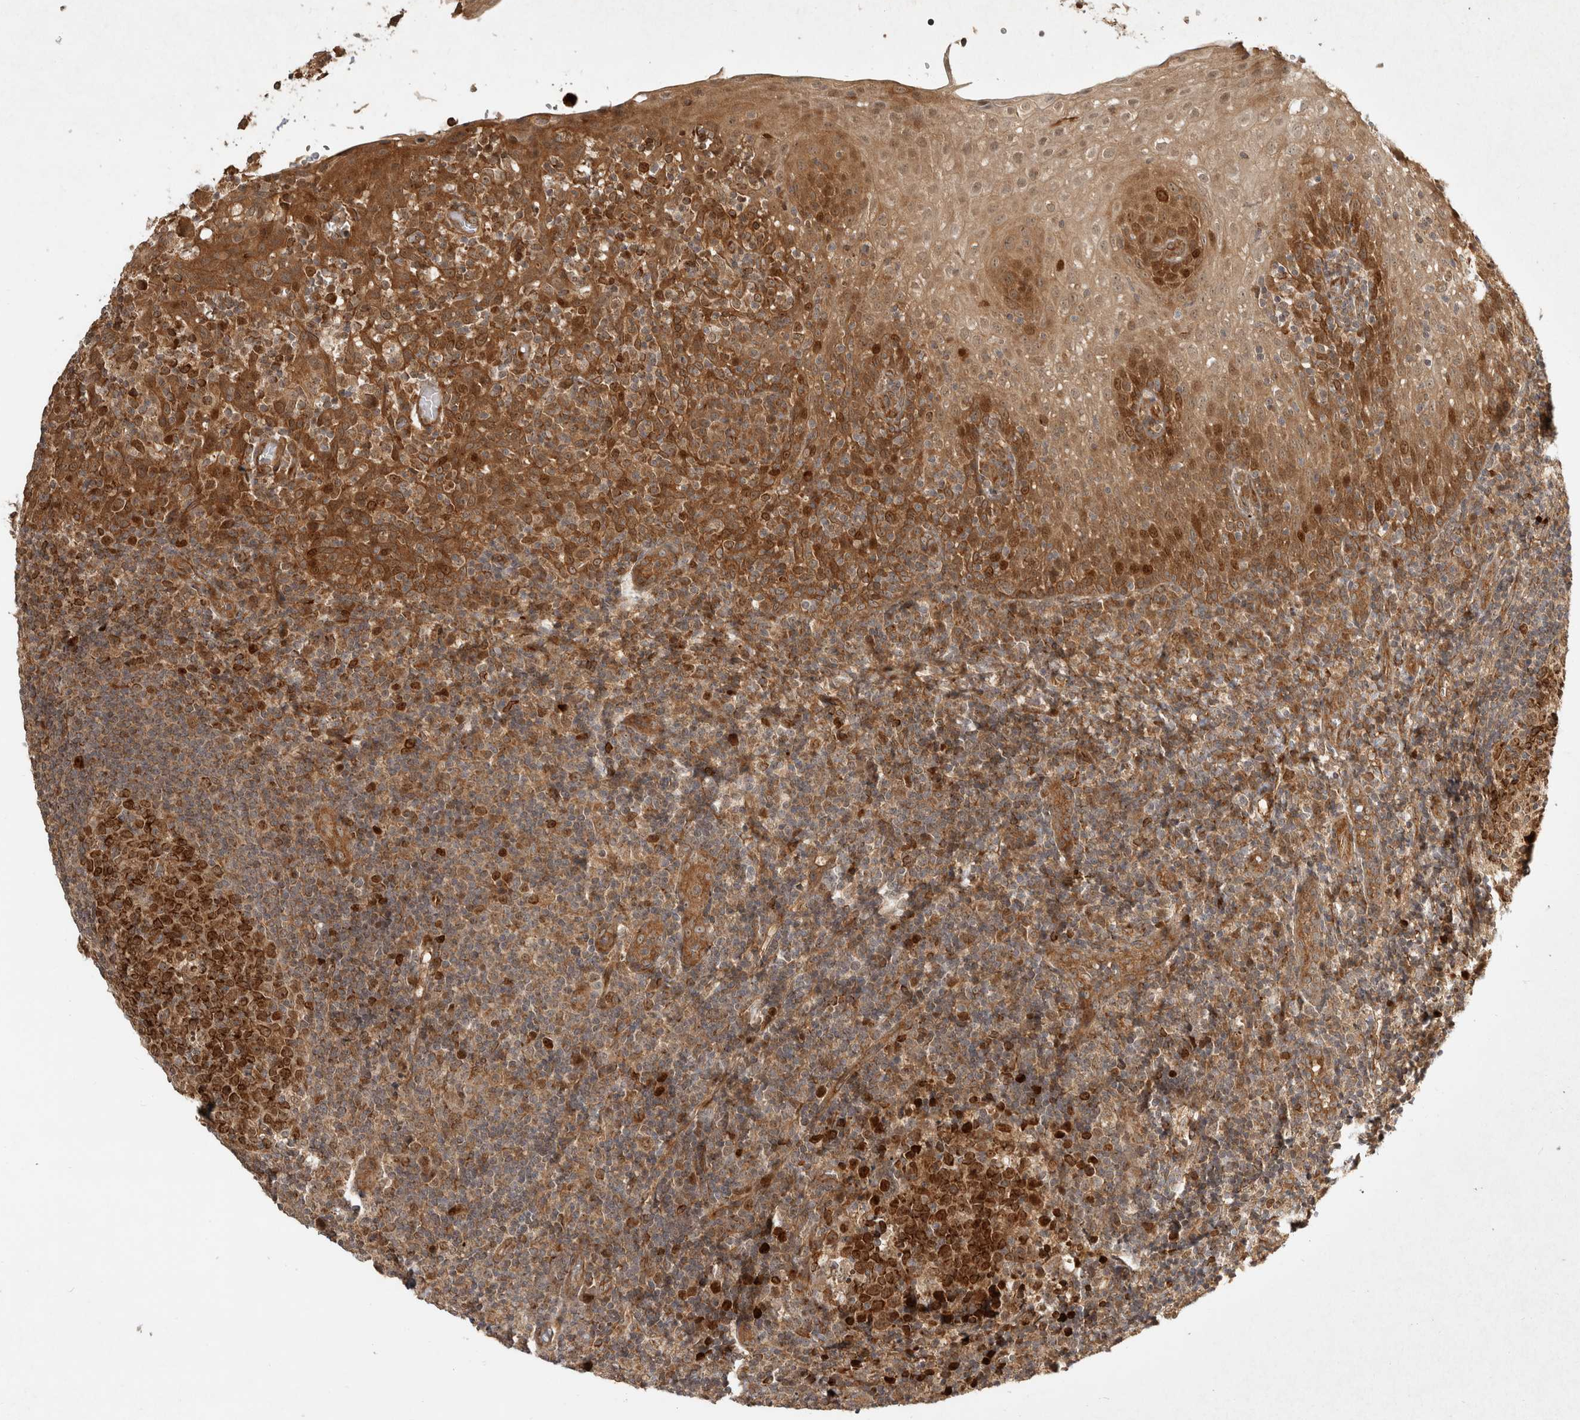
{"staining": {"intensity": "strong", "quantity": ">75%", "location": "cytoplasmic/membranous"}, "tissue": "tonsil", "cell_type": "Germinal center cells", "image_type": "normal", "snomed": [{"axis": "morphology", "description": "Normal tissue, NOS"}, {"axis": "topography", "description": "Tonsil"}], "caption": "Protein analysis of unremarkable tonsil displays strong cytoplasmic/membranous expression in about >75% of germinal center cells. The staining was performed using DAB to visualize the protein expression in brown, while the nuclei were stained in blue with hematoxylin (Magnification: 20x).", "gene": "CAMSAP2", "patient": {"sex": "female", "age": 19}}